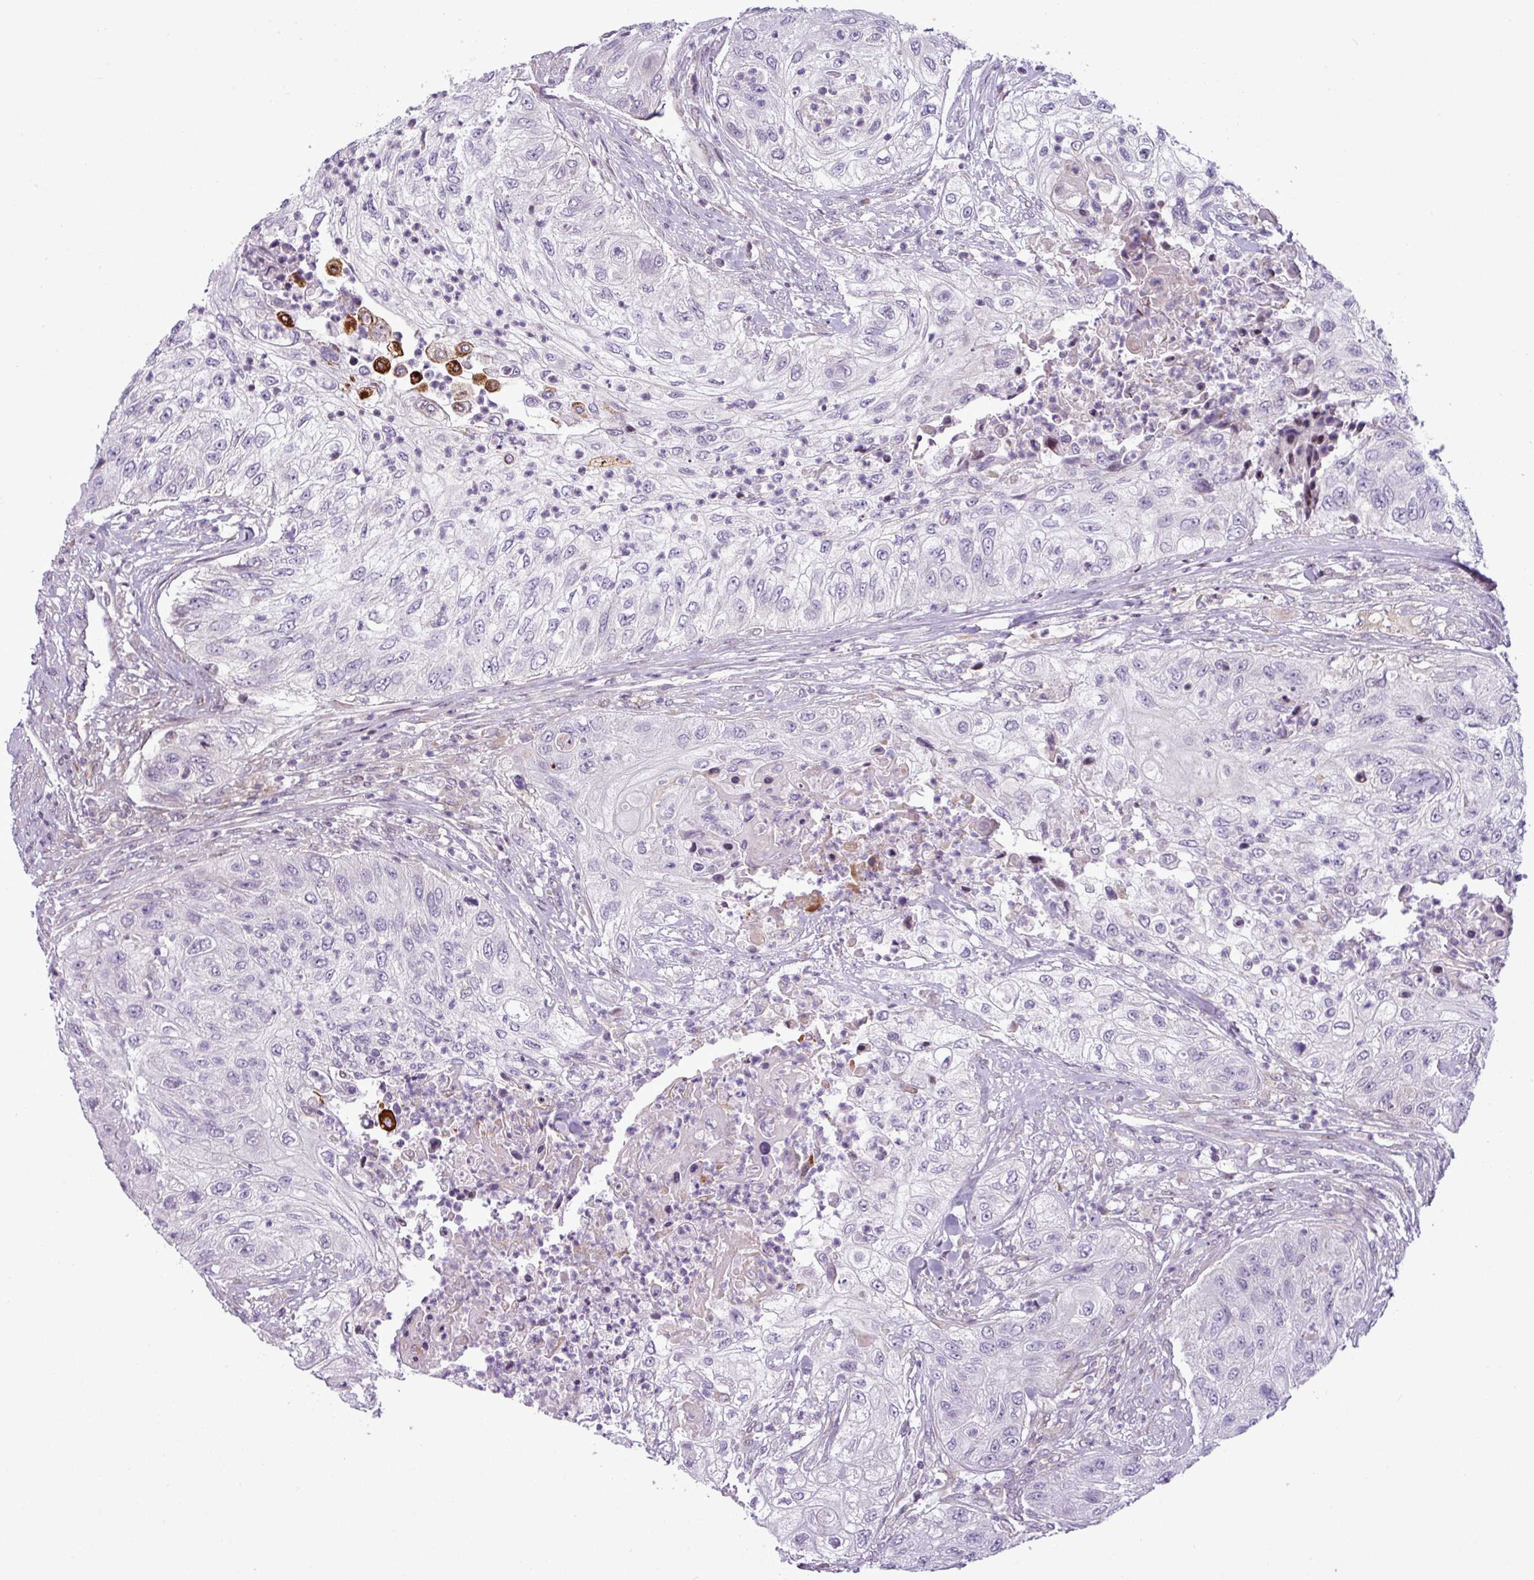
{"staining": {"intensity": "negative", "quantity": "none", "location": "none"}, "tissue": "urothelial cancer", "cell_type": "Tumor cells", "image_type": "cancer", "snomed": [{"axis": "morphology", "description": "Urothelial carcinoma, High grade"}, {"axis": "topography", "description": "Urinary bladder"}], "caption": "Histopathology image shows no significant protein positivity in tumor cells of urothelial cancer.", "gene": "SLC66A2", "patient": {"sex": "female", "age": 60}}